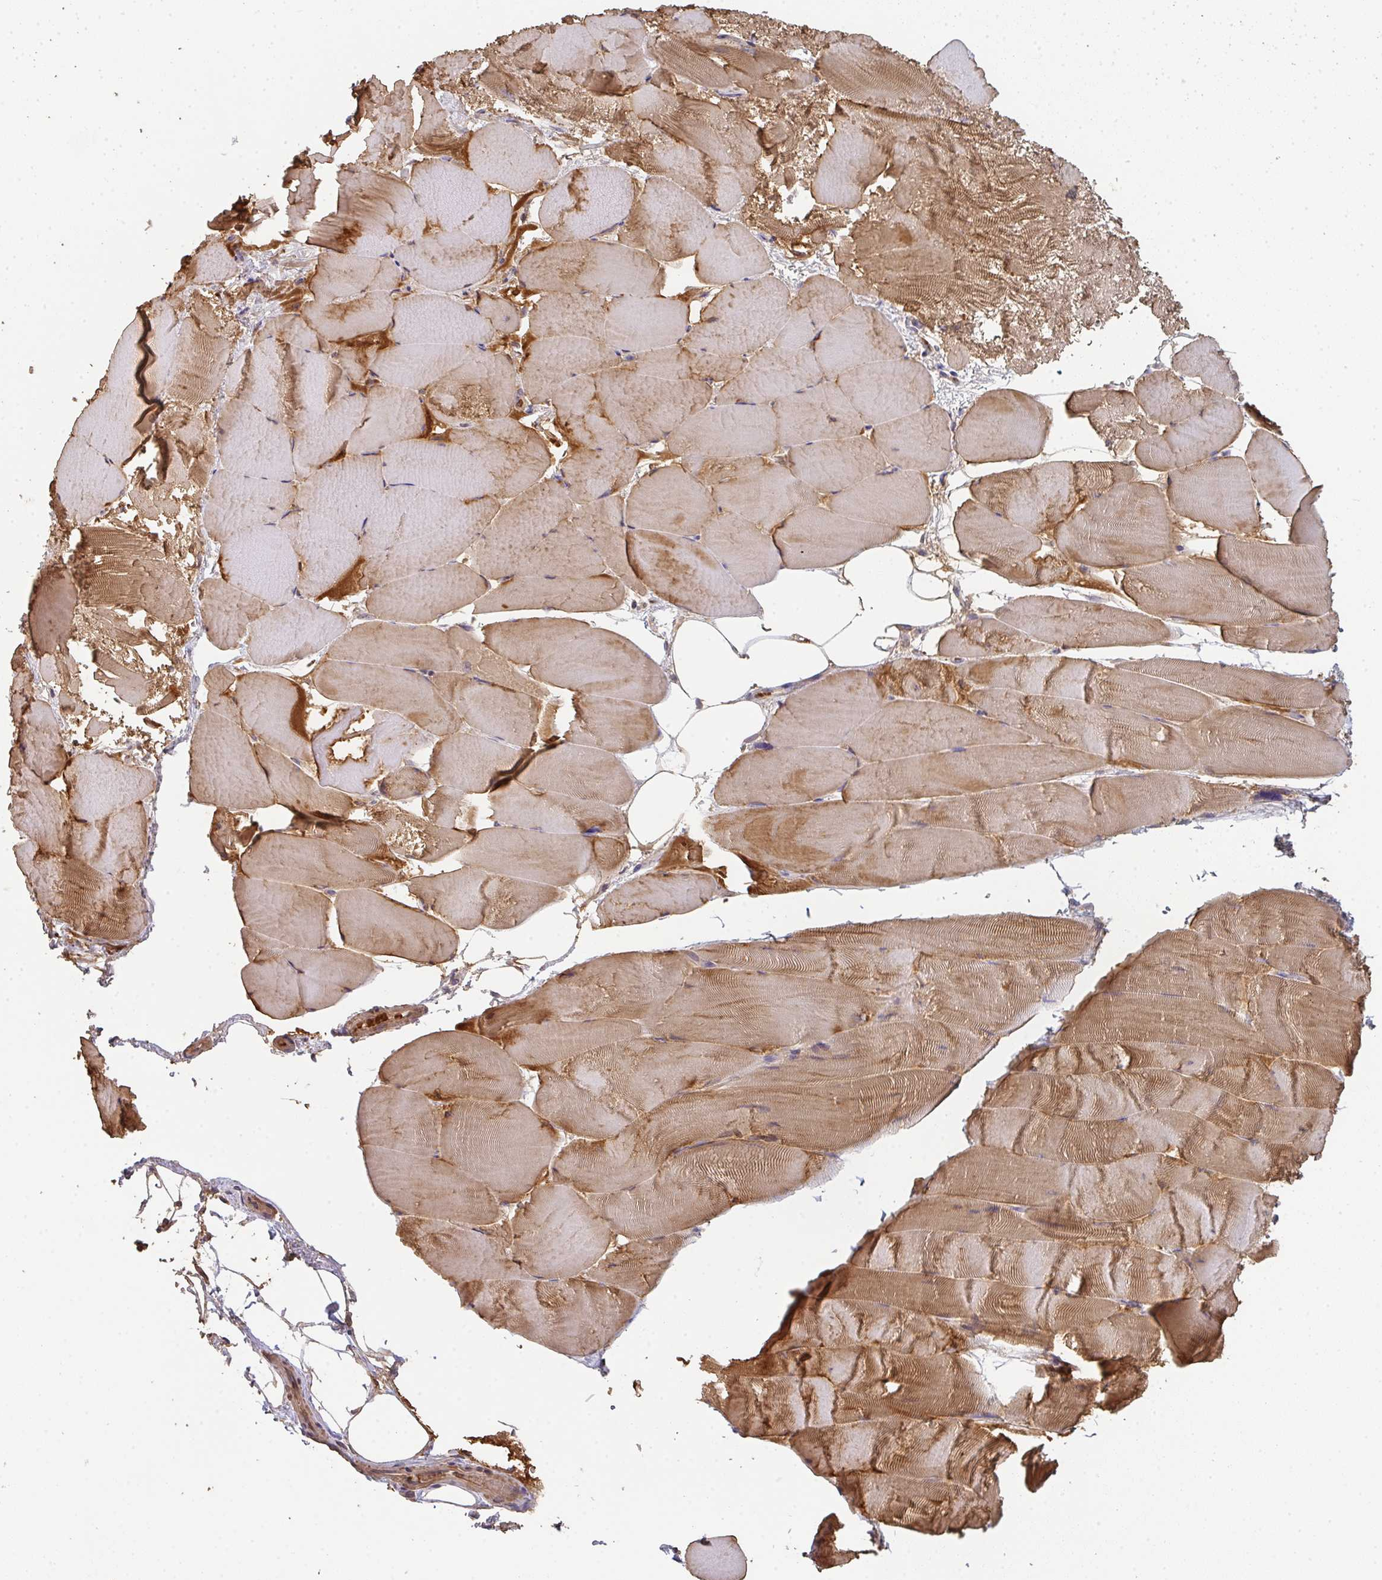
{"staining": {"intensity": "moderate", "quantity": "25%-75%", "location": "cytoplasmic/membranous"}, "tissue": "skeletal muscle", "cell_type": "Myocytes", "image_type": "normal", "snomed": [{"axis": "morphology", "description": "Normal tissue, NOS"}, {"axis": "topography", "description": "Skeletal muscle"}], "caption": "IHC of unremarkable skeletal muscle shows medium levels of moderate cytoplasmic/membranous staining in approximately 25%-75% of myocytes.", "gene": "POLG", "patient": {"sex": "female", "age": 64}}